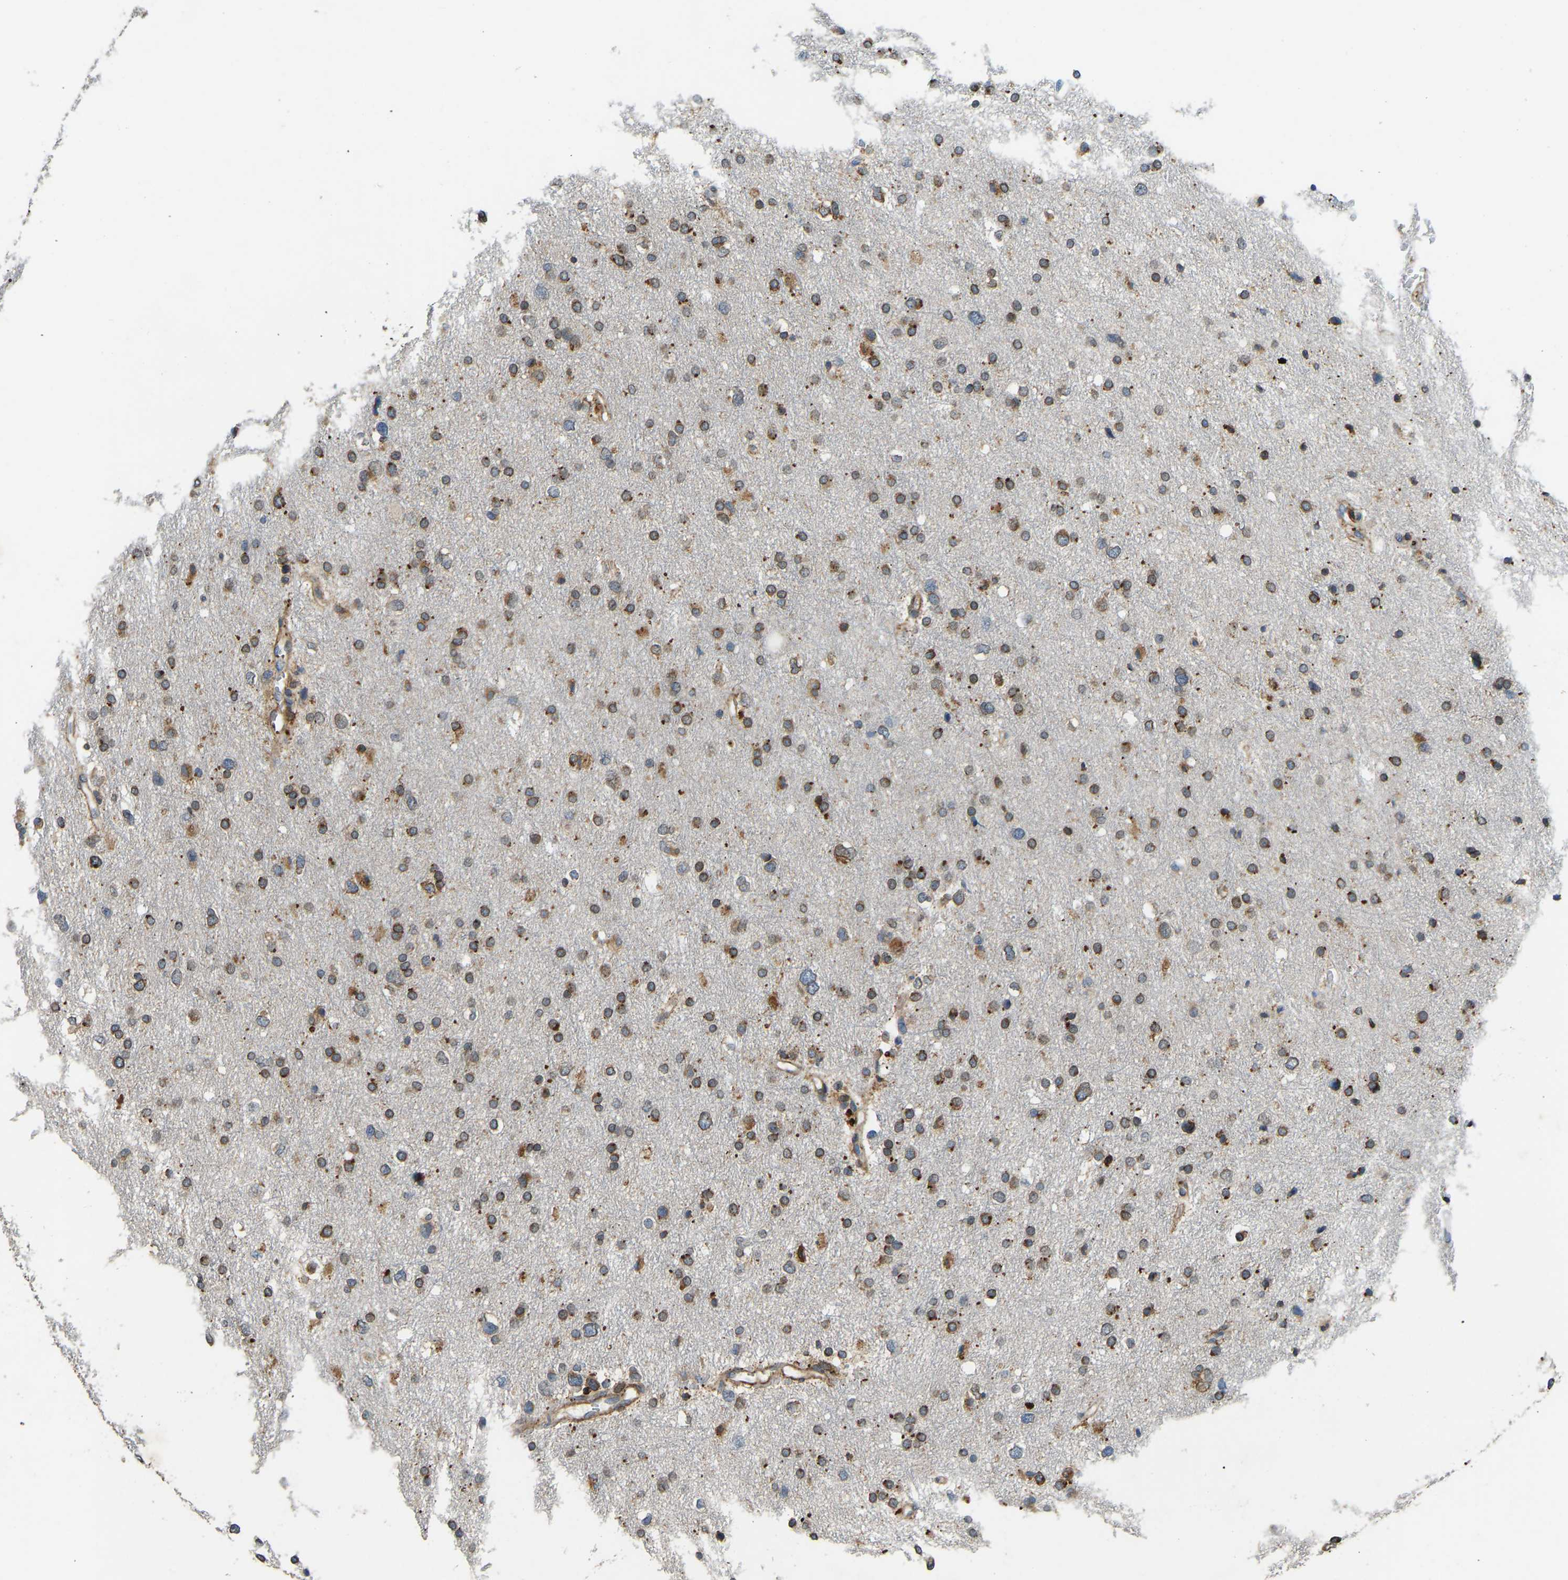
{"staining": {"intensity": "moderate", "quantity": ">75%", "location": "cytoplasmic/membranous"}, "tissue": "glioma", "cell_type": "Tumor cells", "image_type": "cancer", "snomed": [{"axis": "morphology", "description": "Glioma, malignant, Low grade"}, {"axis": "topography", "description": "Brain"}], "caption": "The histopathology image demonstrates a brown stain indicating the presence of a protein in the cytoplasmic/membranous of tumor cells in low-grade glioma (malignant). The protein is stained brown, and the nuclei are stained in blue (DAB (3,3'-diaminobenzidine) IHC with brightfield microscopy, high magnification).", "gene": "OS9", "patient": {"sex": "female", "age": 37}}